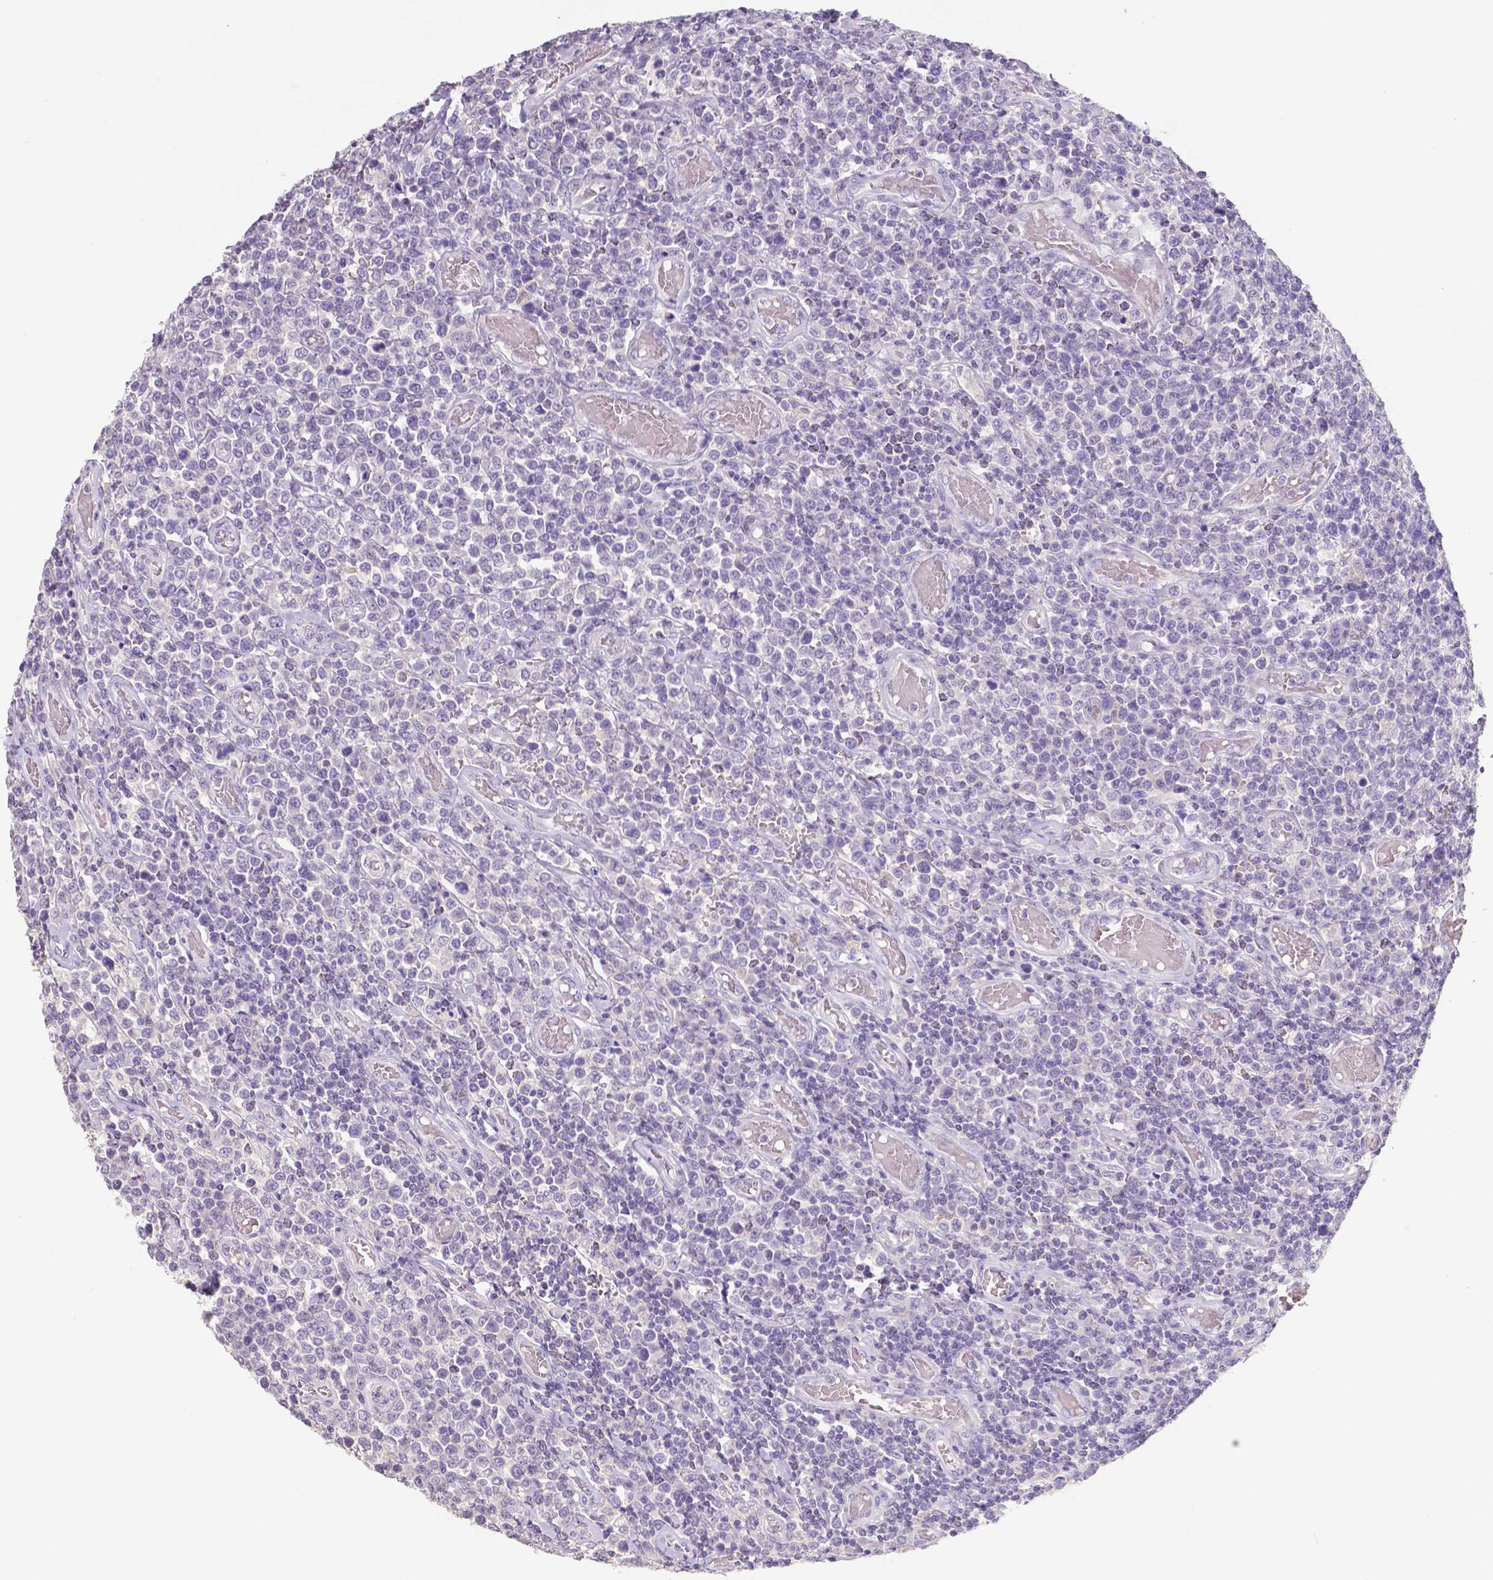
{"staining": {"intensity": "negative", "quantity": "none", "location": "none"}, "tissue": "lymphoma", "cell_type": "Tumor cells", "image_type": "cancer", "snomed": [{"axis": "morphology", "description": "Malignant lymphoma, non-Hodgkin's type, High grade"}, {"axis": "topography", "description": "Soft tissue"}], "caption": "High-grade malignant lymphoma, non-Hodgkin's type stained for a protein using immunohistochemistry (IHC) exhibits no expression tumor cells.", "gene": "CRMP1", "patient": {"sex": "female", "age": 56}}